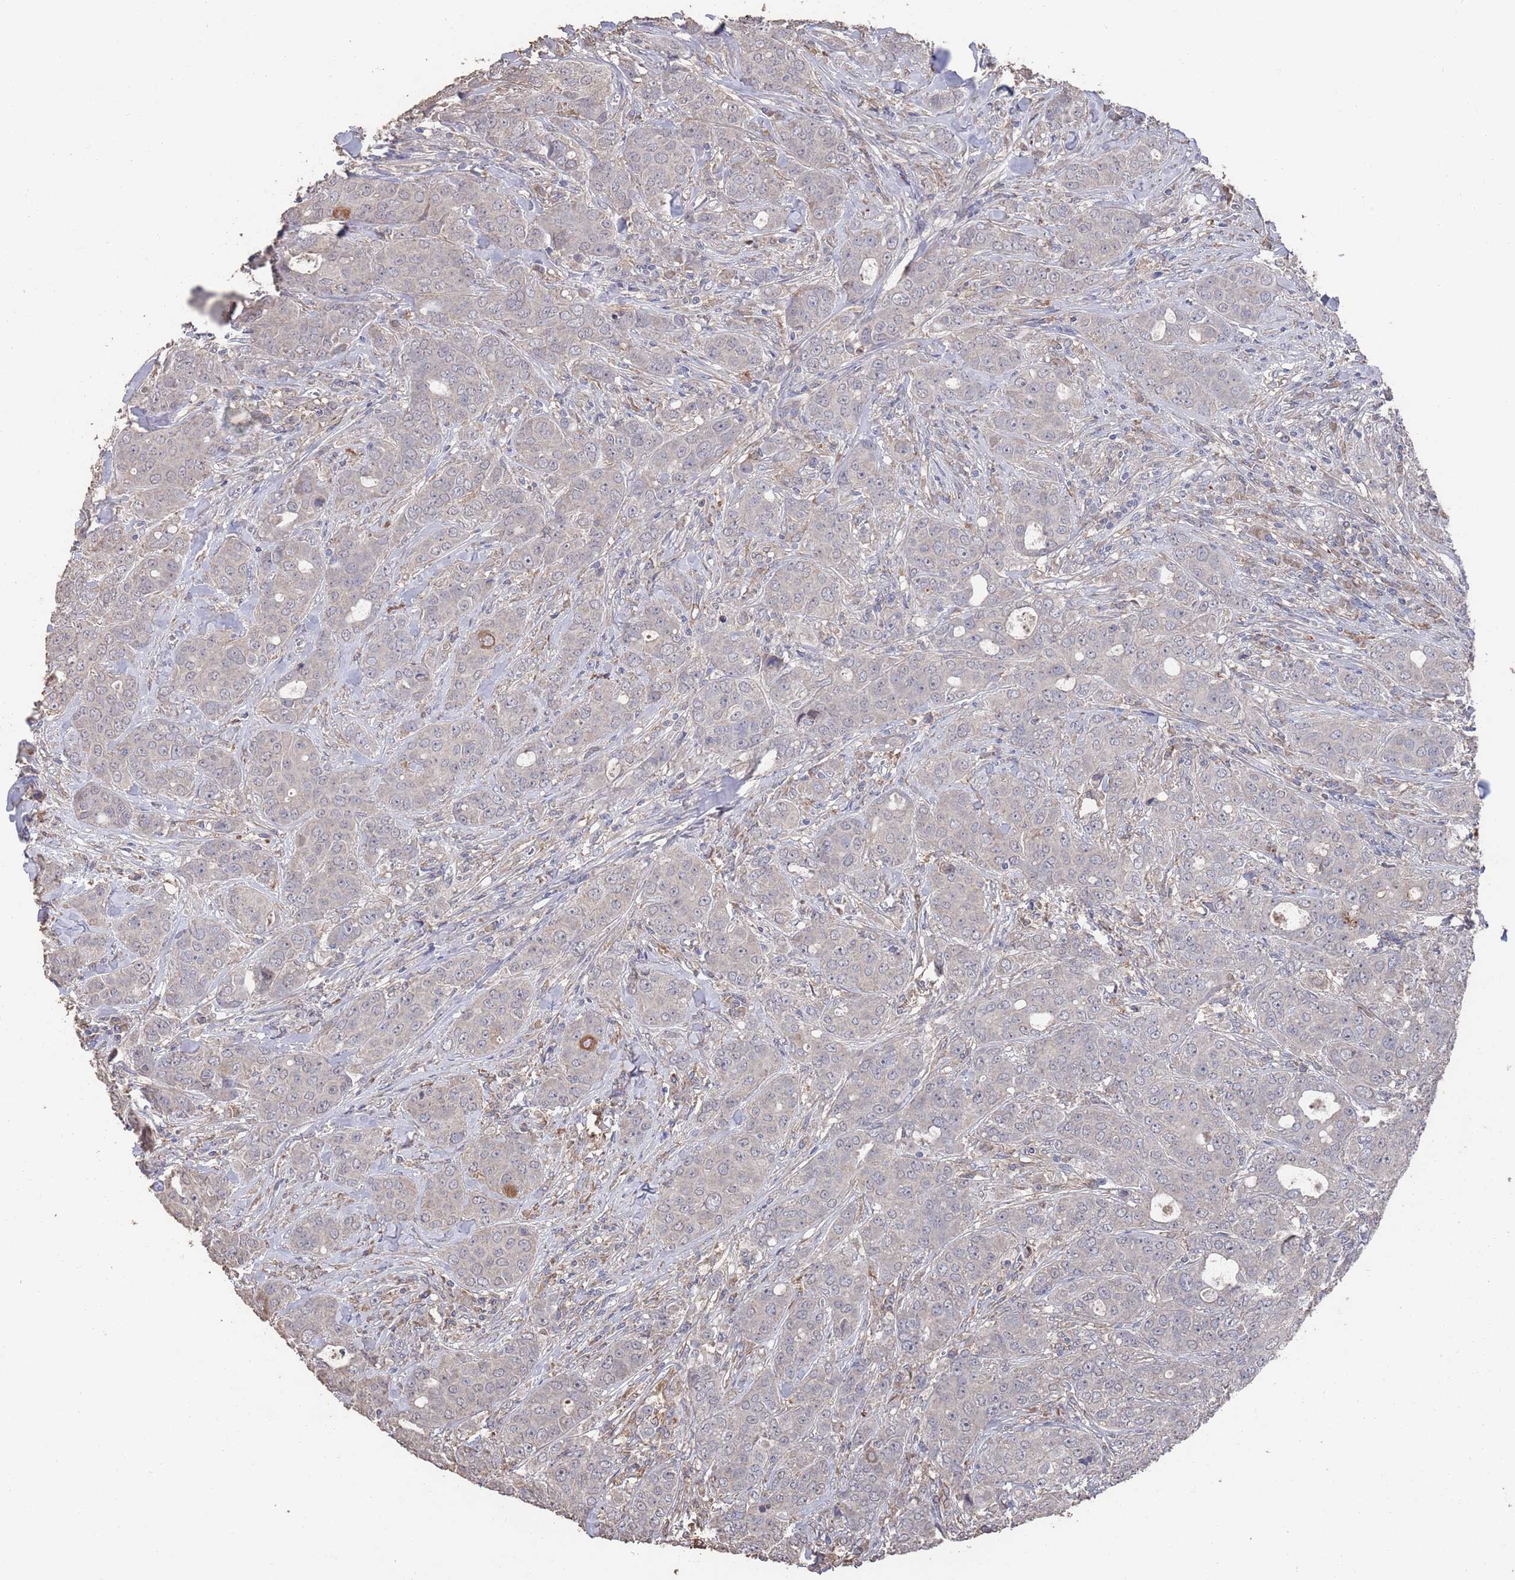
{"staining": {"intensity": "negative", "quantity": "none", "location": "none"}, "tissue": "breast cancer", "cell_type": "Tumor cells", "image_type": "cancer", "snomed": [{"axis": "morphology", "description": "Duct carcinoma"}, {"axis": "topography", "description": "Breast"}], "caption": "Immunohistochemistry (IHC) of human breast cancer exhibits no positivity in tumor cells. (IHC, brightfield microscopy, high magnification).", "gene": "BTBD18", "patient": {"sex": "female", "age": 43}}